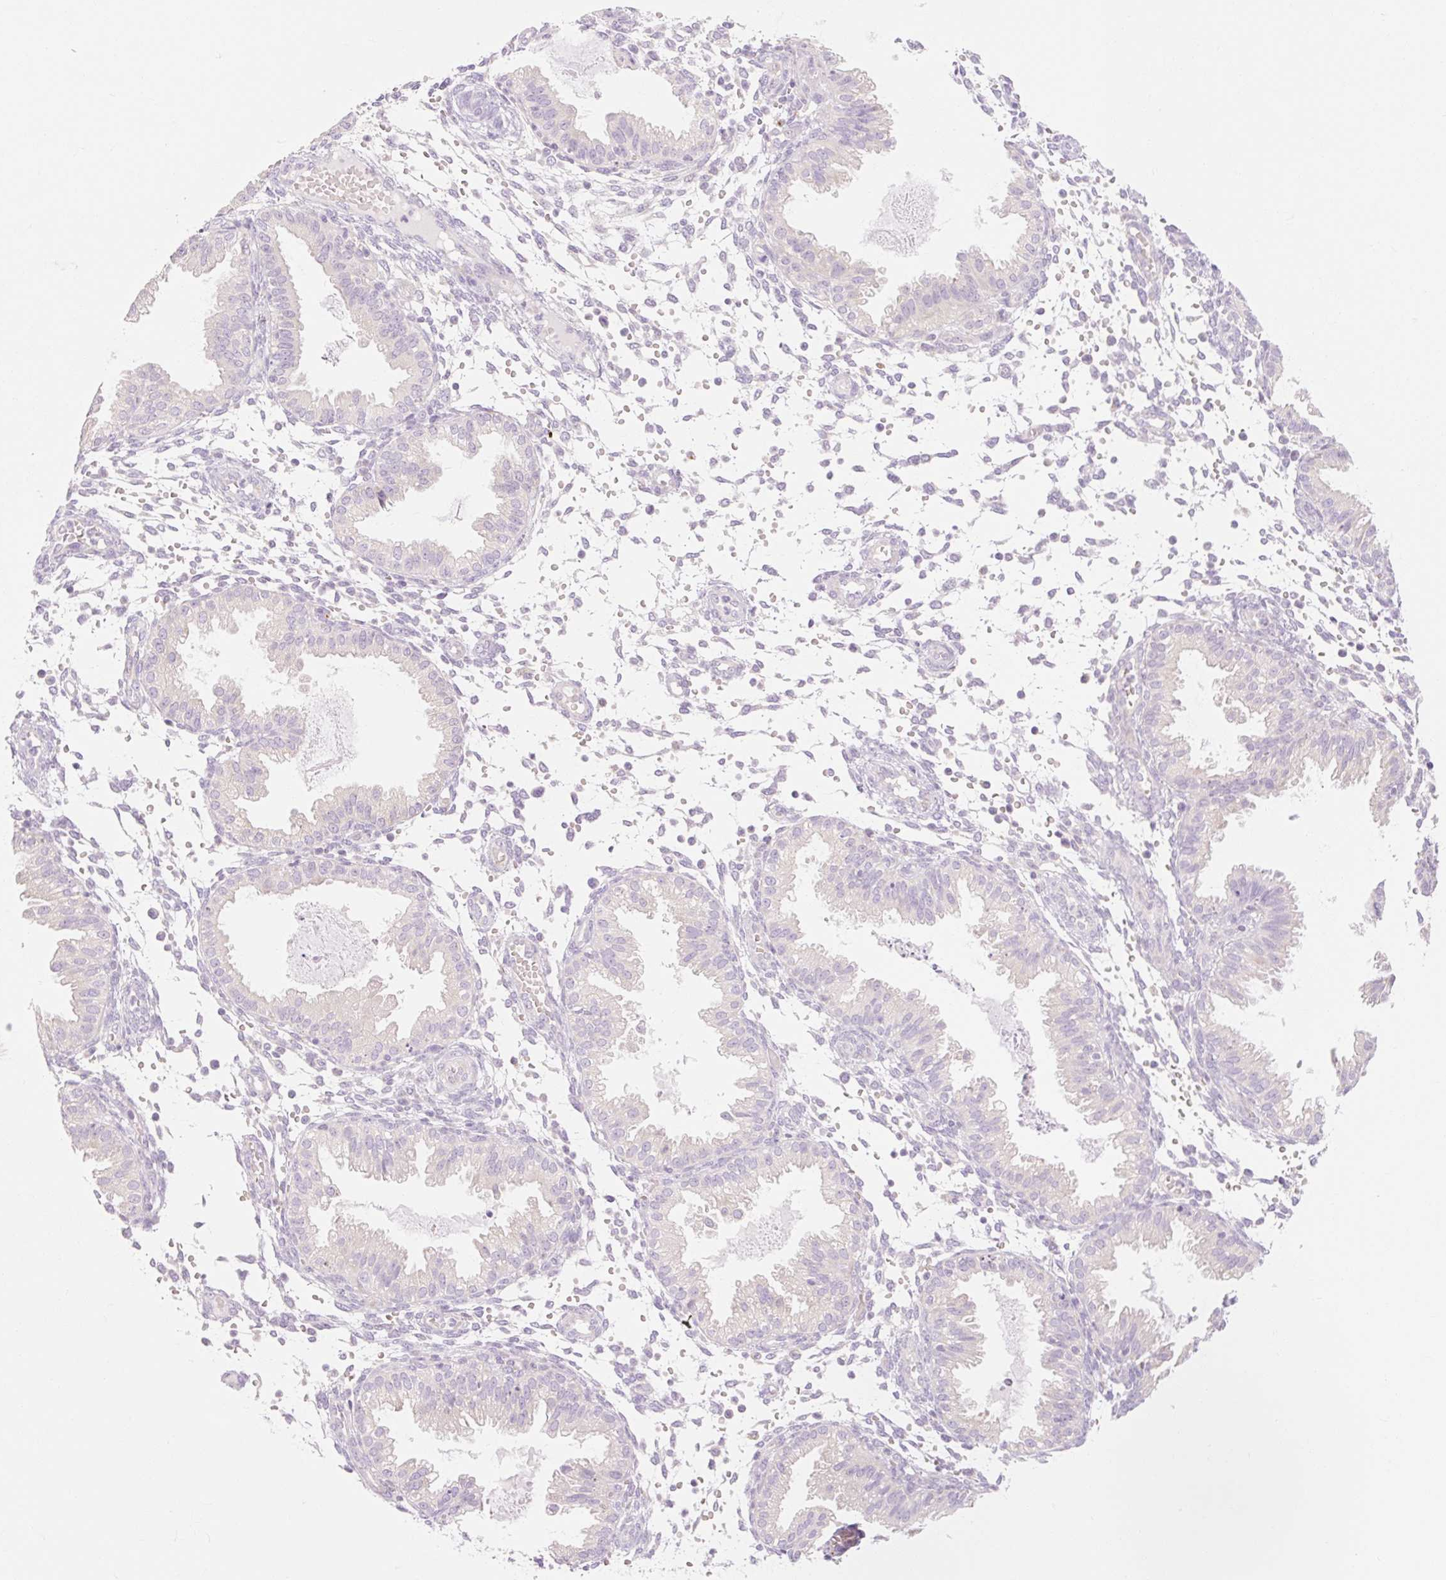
{"staining": {"intensity": "negative", "quantity": "none", "location": "none"}, "tissue": "endometrium", "cell_type": "Cells in endometrial stroma", "image_type": "normal", "snomed": [{"axis": "morphology", "description": "Normal tissue, NOS"}, {"axis": "topography", "description": "Endometrium"}], "caption": "Cells in endometrial stroma are negative for protein expression in unremarkable human endometrium. (DAB immunohistochemistry (IHC) with hematoxylin counter stain).", "gene": "MYO1D", "patient": {"sex": "female", "age": 33}}